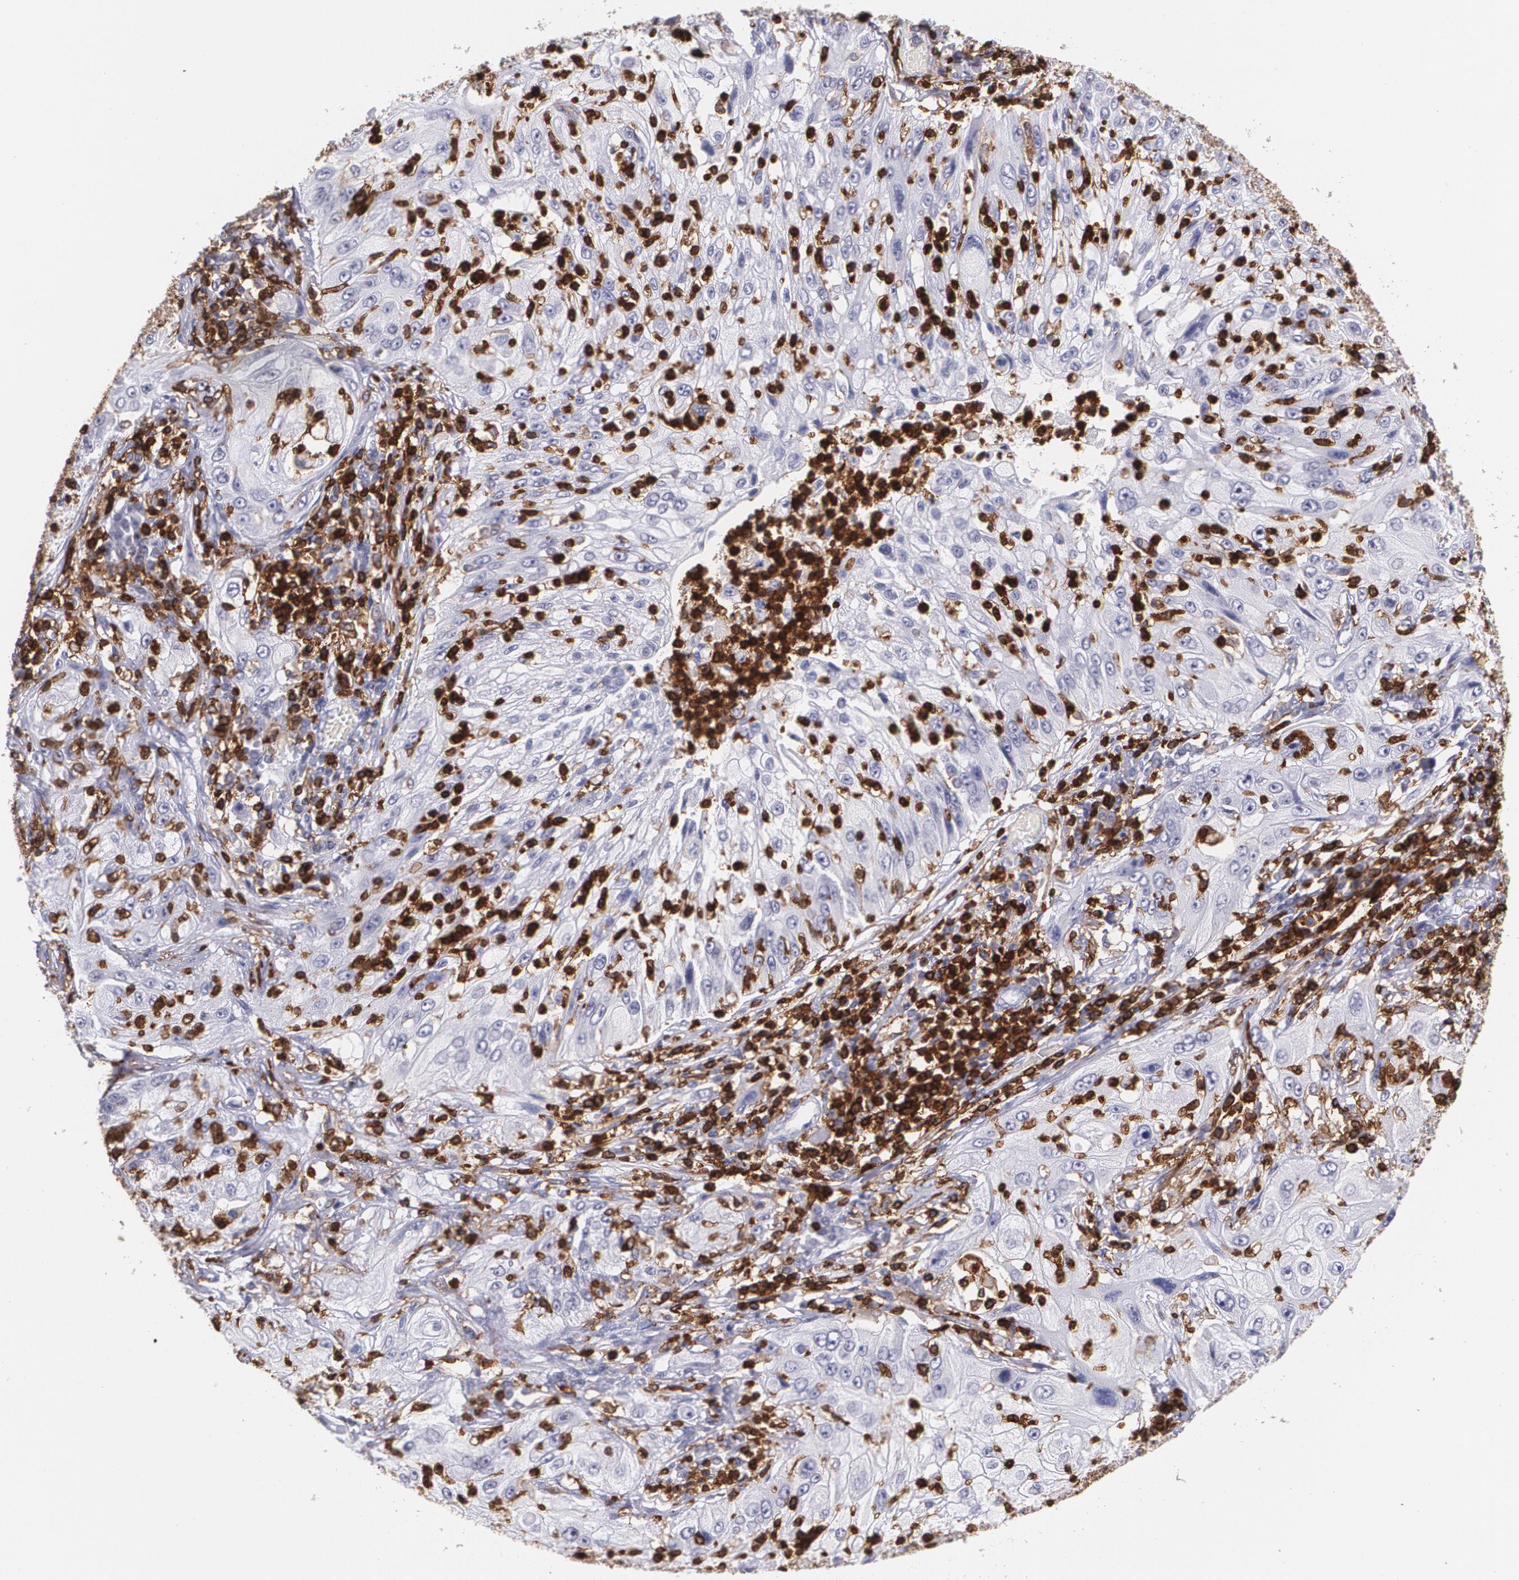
{"staining": {"intensity": "negative", "quantity": "none", "location": "none"}, "tissue": "lung cancer", "cell_type": "Tumor cells", "image_type": "cancer", "snomed": [{"axis": "morphology", "description": "Inflammation, NOS"}, {"axis": "morphology", "description": "Squamous cell carcinoma, NOS"}, {"axis": "topography", "description": "Lymph node"}, {"axis": "topography", "description": "Soft tissue"}, {"axis": "topography", "description": "Lung"}], "caption": "The immunohistochemistry image has no significant expression in tumor cells of lung squamous cell carcinoma tissue. The staining is performed using DAB (3,3'-diaminobenzidine) brown chromogen with nuclei counter-stained in using hematoxylin.", "gene": "PTPRC", "patient": {"sex": "male", "age": 66}}